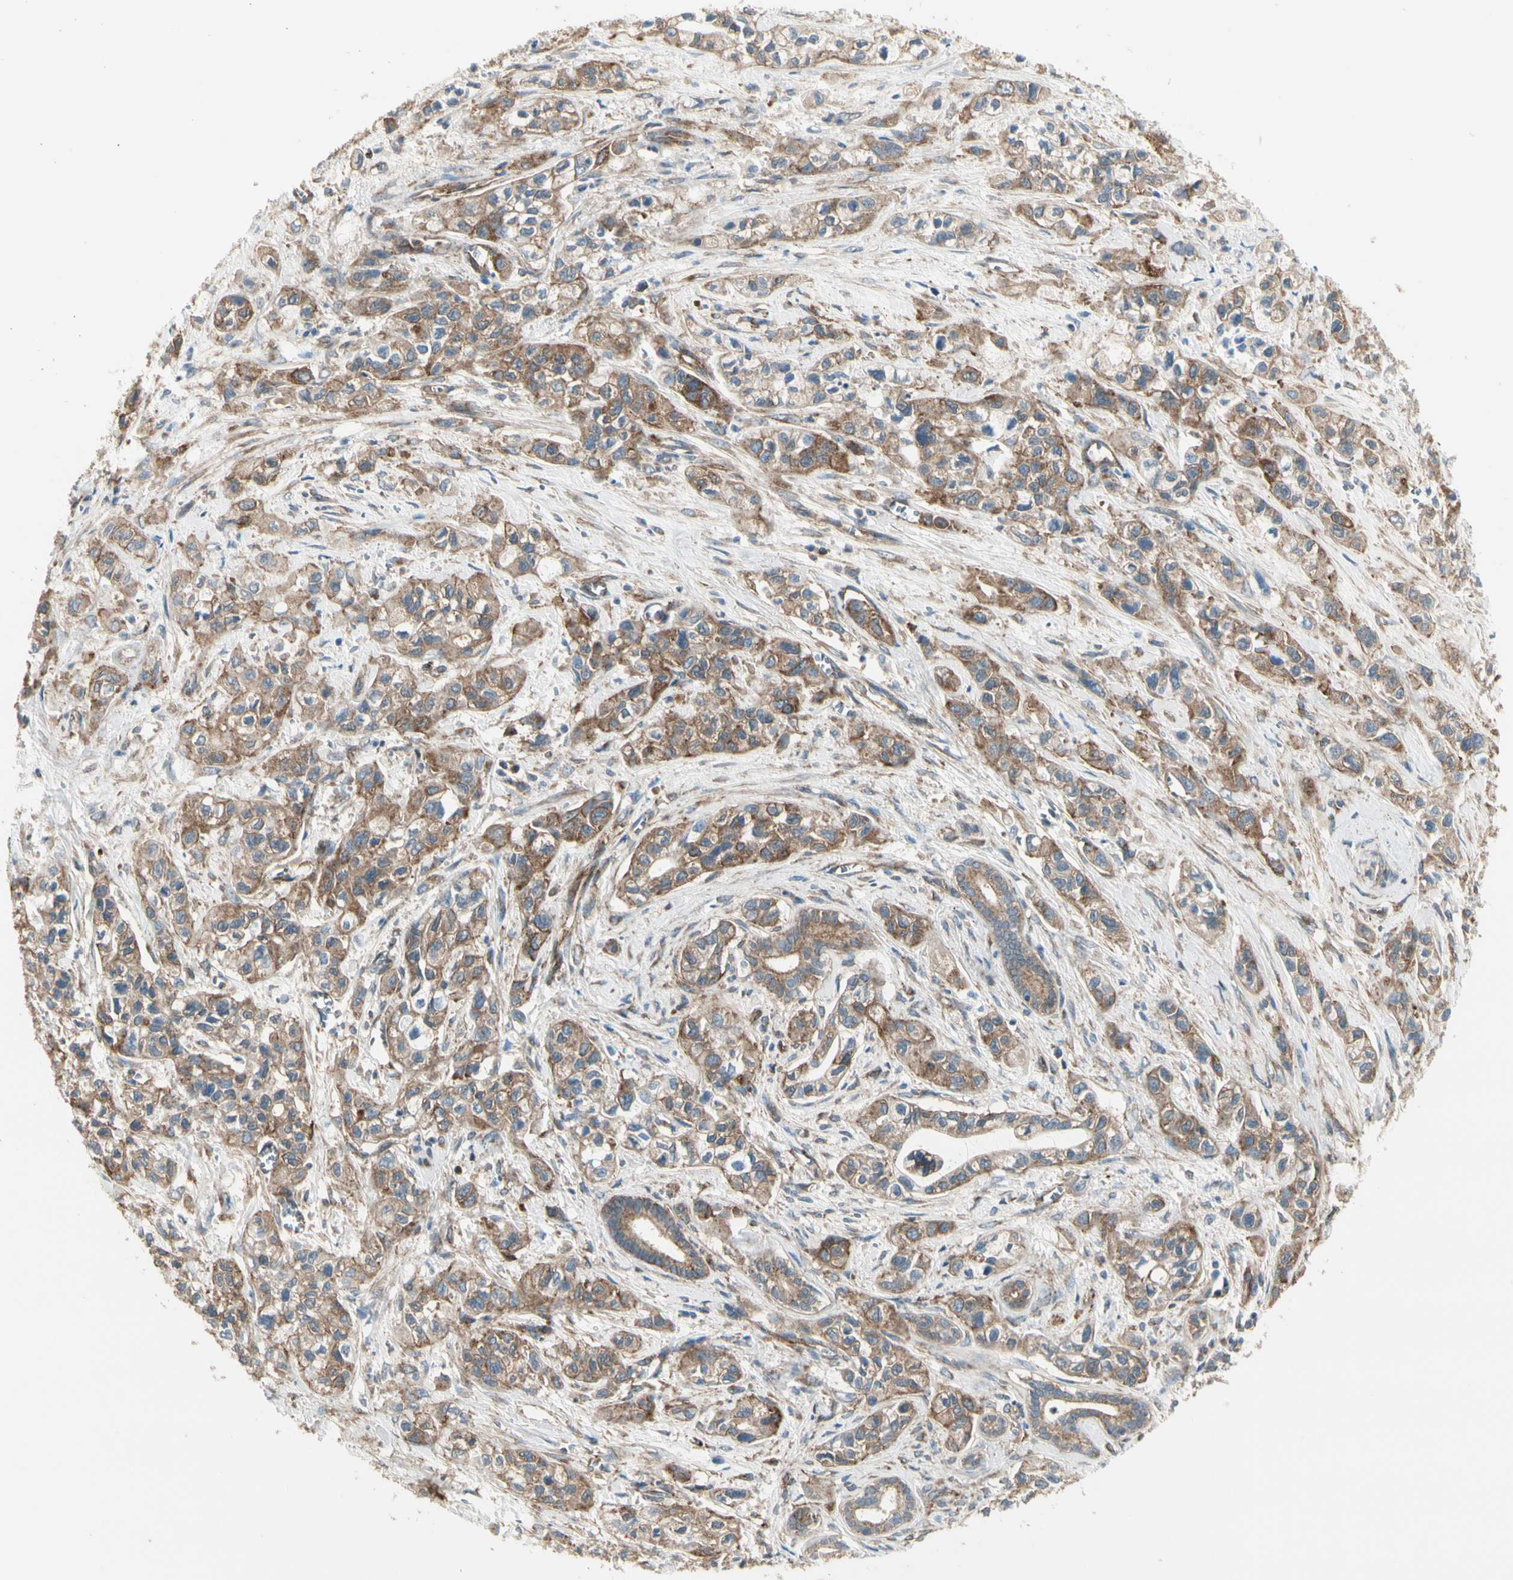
{"staining": {"intensity": "moderate", "quantity": ">75%", "location": "cytoplasmic/membranous"}, "tissue": "pancreatic cancer", "cell_type": "Tumor cells", "image_type": "cancer", "snomed": [{"axis": "morphology", "description": "Adenocarcinoma, NOS"}, {"axis": "topography", "description": "Pancreas"}], "caption": "Pancreatic adenocarcinoma stained with immunohistochemistry exhibits moderate cytoplasmic/membranous staining in about >75% of tumor cells. Ihc stains the protein of interest in brown and the nuclei are stained blue.", "gene": "AGFG1", "patient": {"sex": "male", "age": 74}}